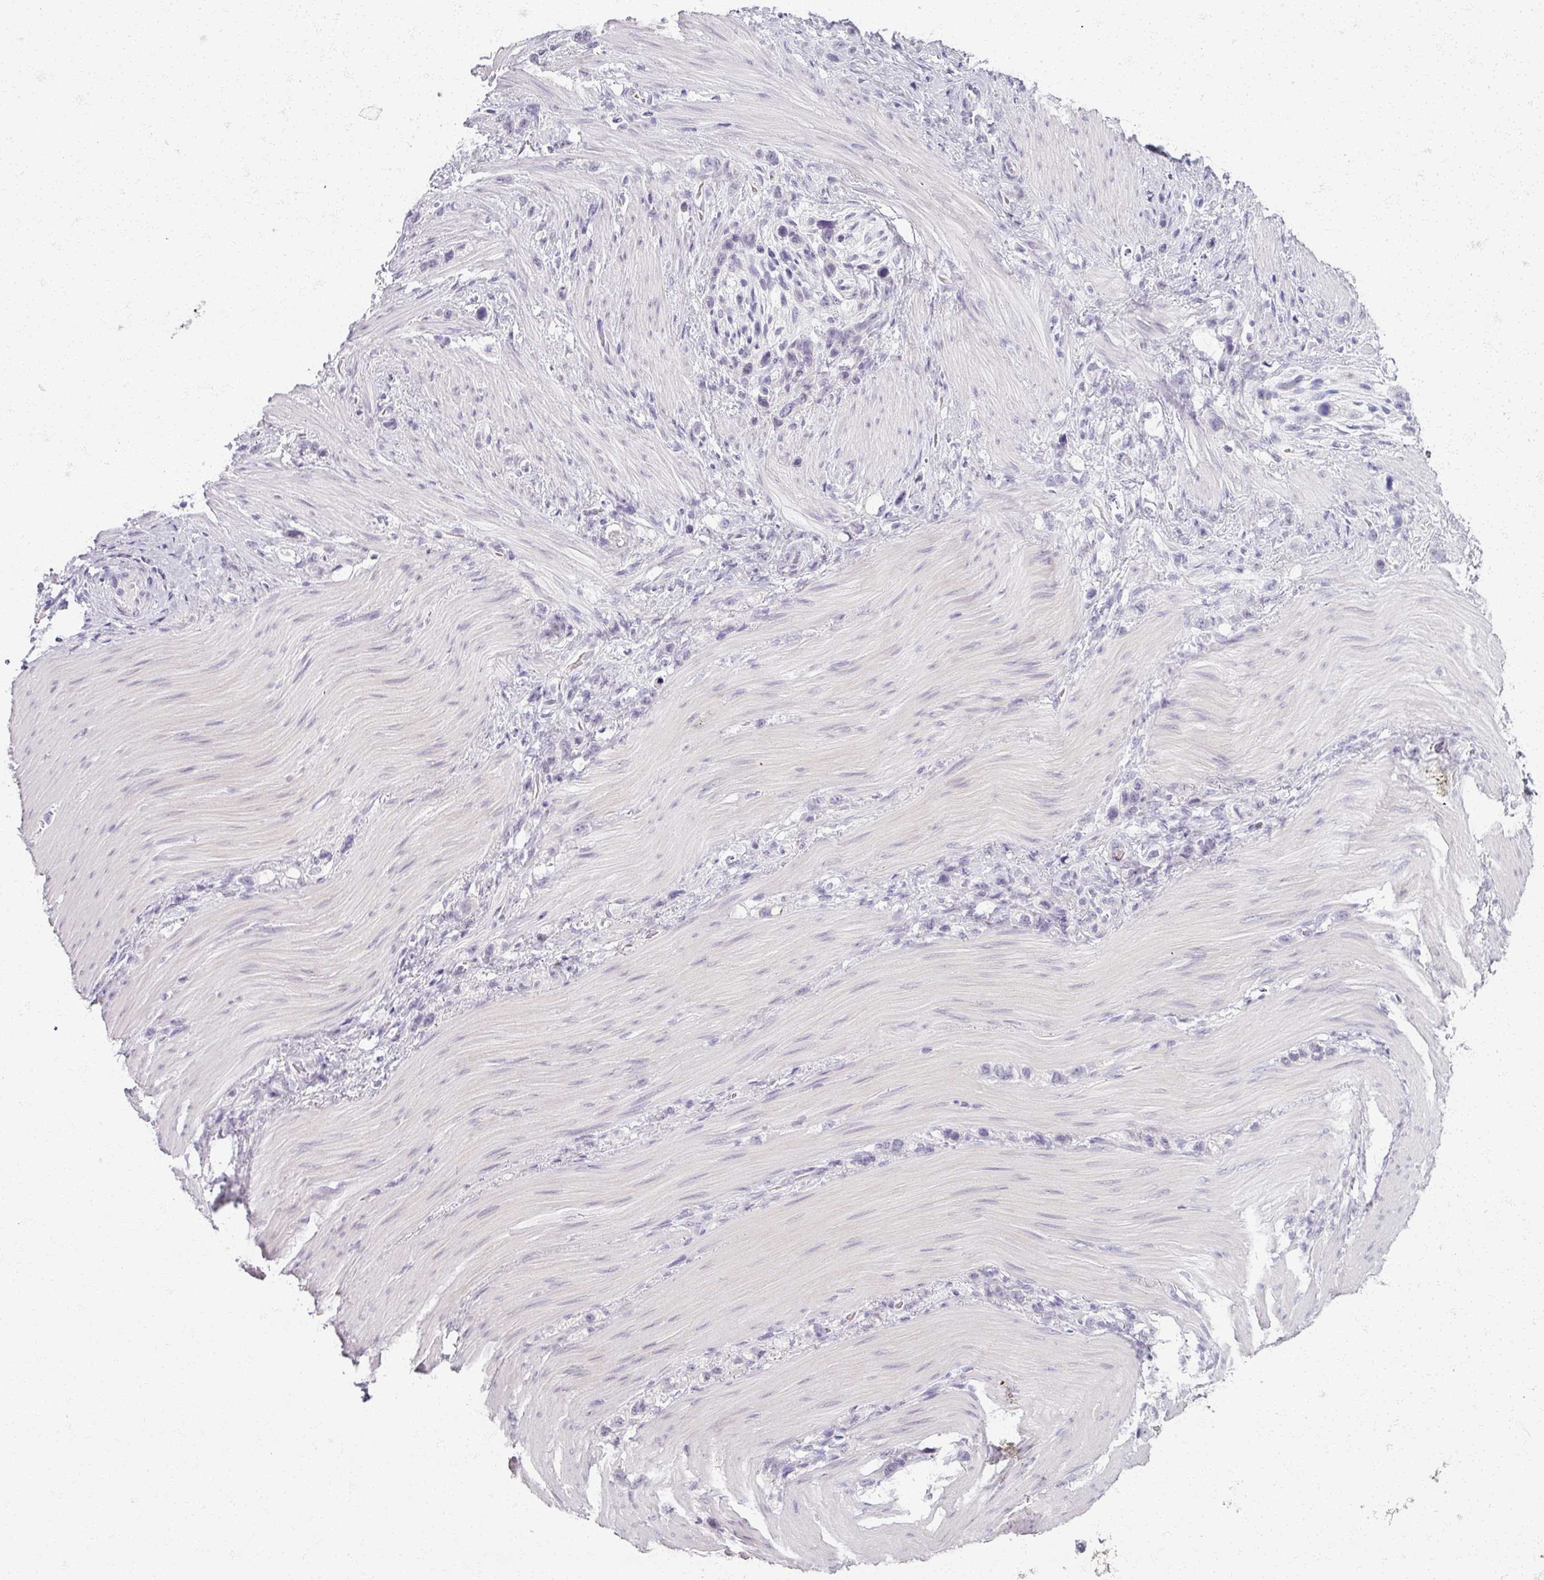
{"staining": {"intensity": "negative", "quantity": "none", "location": "none"}, "tissue": "stomach cancer", "cell_type": "Tumor cells", "image_type": "cancer", "snomed": [{"axis": "morphology", "description": "Adenocarcinoma, NOS"}, {"axis": "topography", "description": "Stomach"}], "caption": "The image exhibits no staining of tumor cells in stomach adenocarcinoma.", "gene": "RFPL2", "patient": {"sex": "female", "age": 65}}